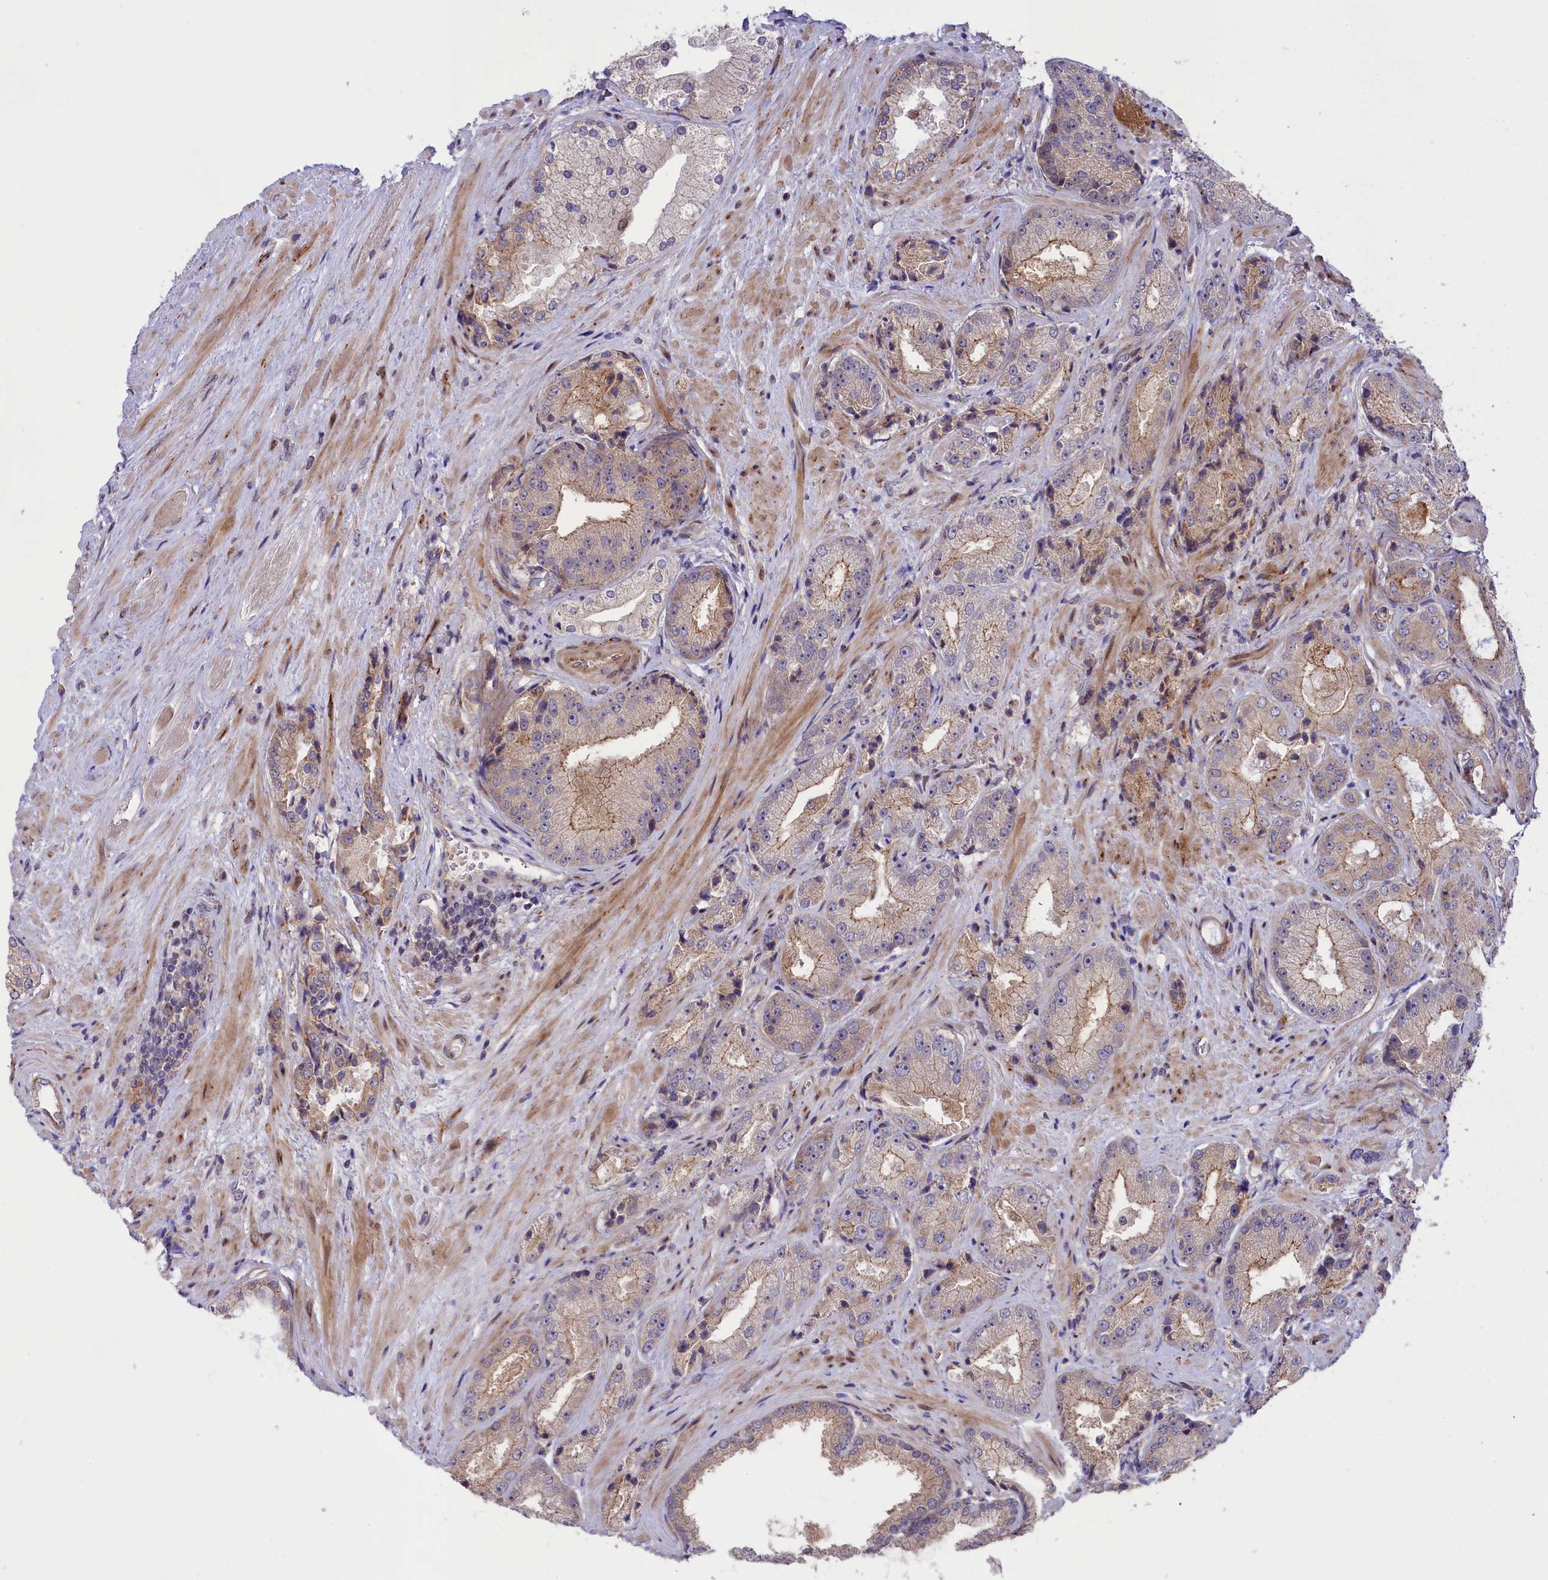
{"staining": {"intensity": "moderate", "quantity": "25%-75%", "location": "cytoplasmic/membranous"}, "tissue": "prostate cancer", "cell_type": "Tumor cells", "image_type": "cancer", "snomed": [{"axis": "morphology", "description": "Adenocarcinoma, High grade"}, {"axis": "topography", "description": "Prostate"}], "caption": "About 25%-75% of tumor cells in human prostate cancer reveal moderate cytoplasmic/membranous protein staining as visualized by brown immunohistochemical staining.", "gene": "DDX60L", "patient": {"sex": "male", "age": 71}}